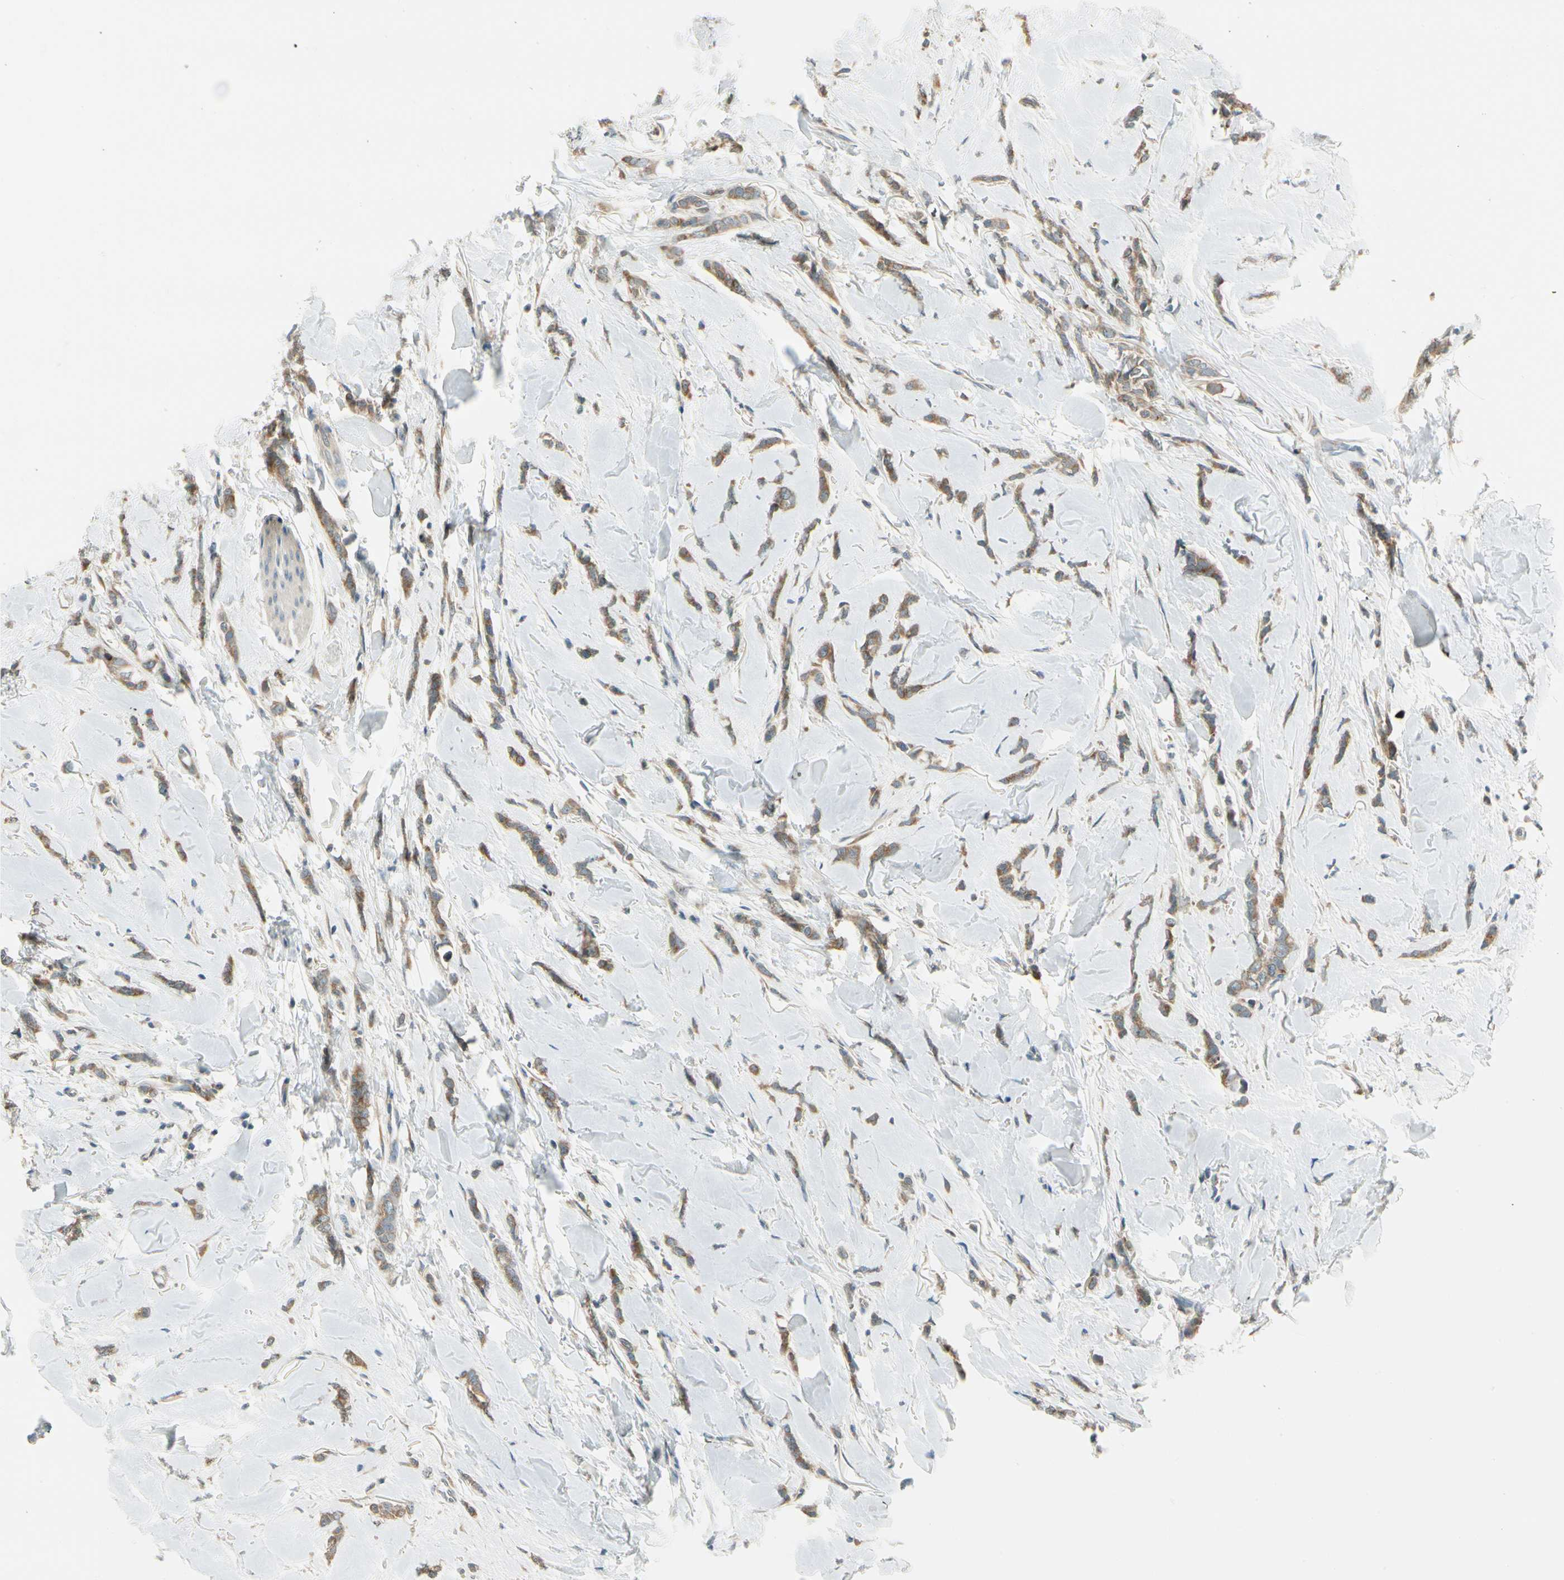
{"staining": {"intensity": "moderate", "quantity": ">75%", "location": "cytoplasmic/membranous"}, "tissue": "breast cancer", "cell_type": "Tumor cells", "image_type": "cancer", "snomed": [{"axis": "morphology", "description": "Lobular carcinoma"}, {"axis": "topography", "description": "Skin"}, {"axis": "topography", "description": "Breast"}], "caption": "Protein staining by immunohistochemistry (IHC) shows moderate cytoplasmic/membranous expression in approximately >75% of tumor cells in breast lobular carcinoma. Nuclei are stained in blue.", "gene": "BNIP1", "patient": {"sex": "female", "age": 46}}